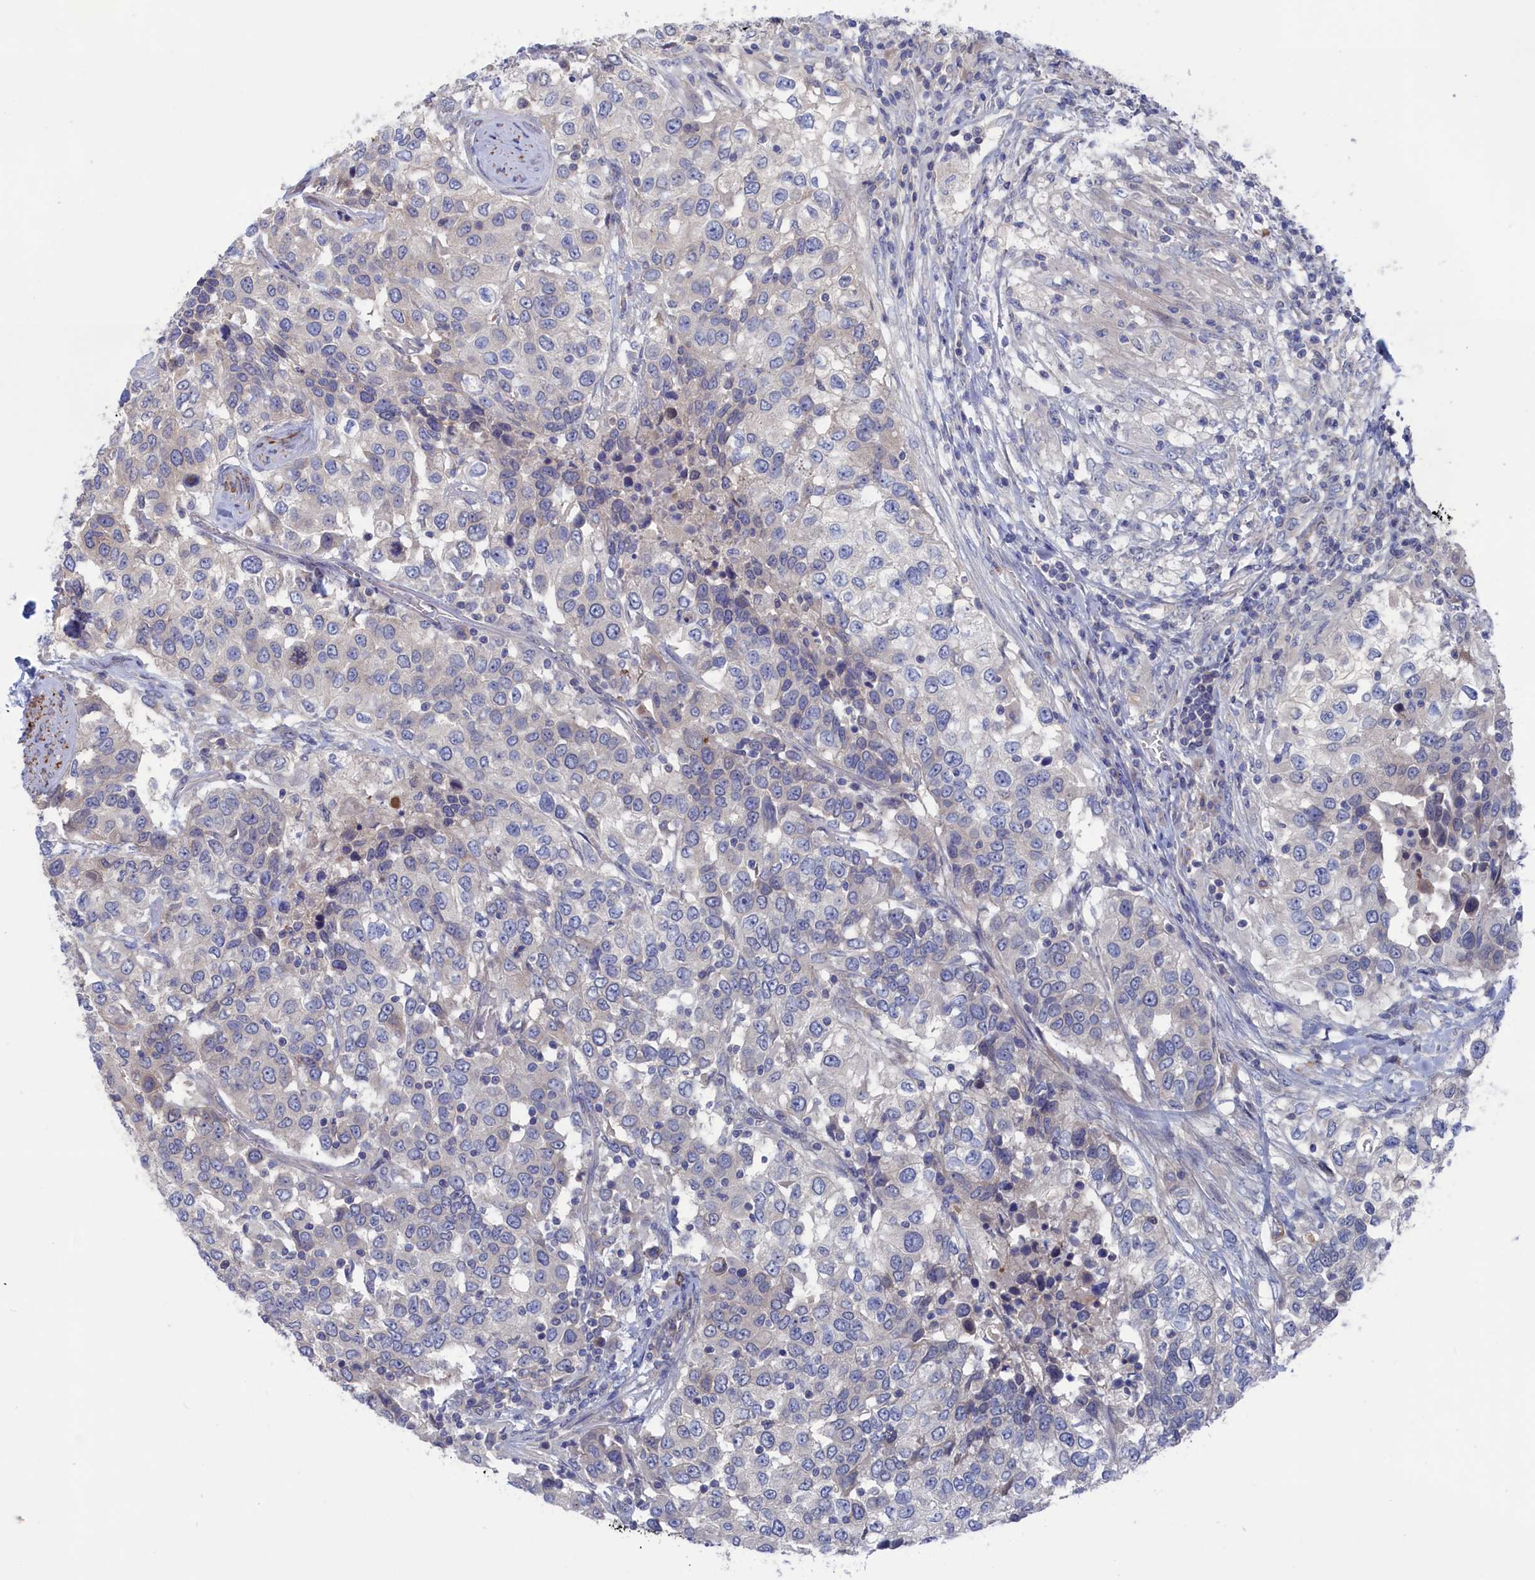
{"staining": {"intensity": "negative", "quantity": "none", "location": "none"}, "tissue": "urothelial cancer", "cell_type": "Tumor cells", "image_type": "cancer", "snomed": [{"axis": "morphology", "description": "Urothelial carcinoma, High grade"}, {"axis": "topography", "description": "Urinary bladder"}], "caption": "High power microscopy histopathology image of an immunohistochemistry (IHC) photomicrograph of urothelial carcinoma (high-grade), revealing no significant staining in tumor cells.", "gene": "NUTF2", "patient": {"sex": "female", "age": 80}}